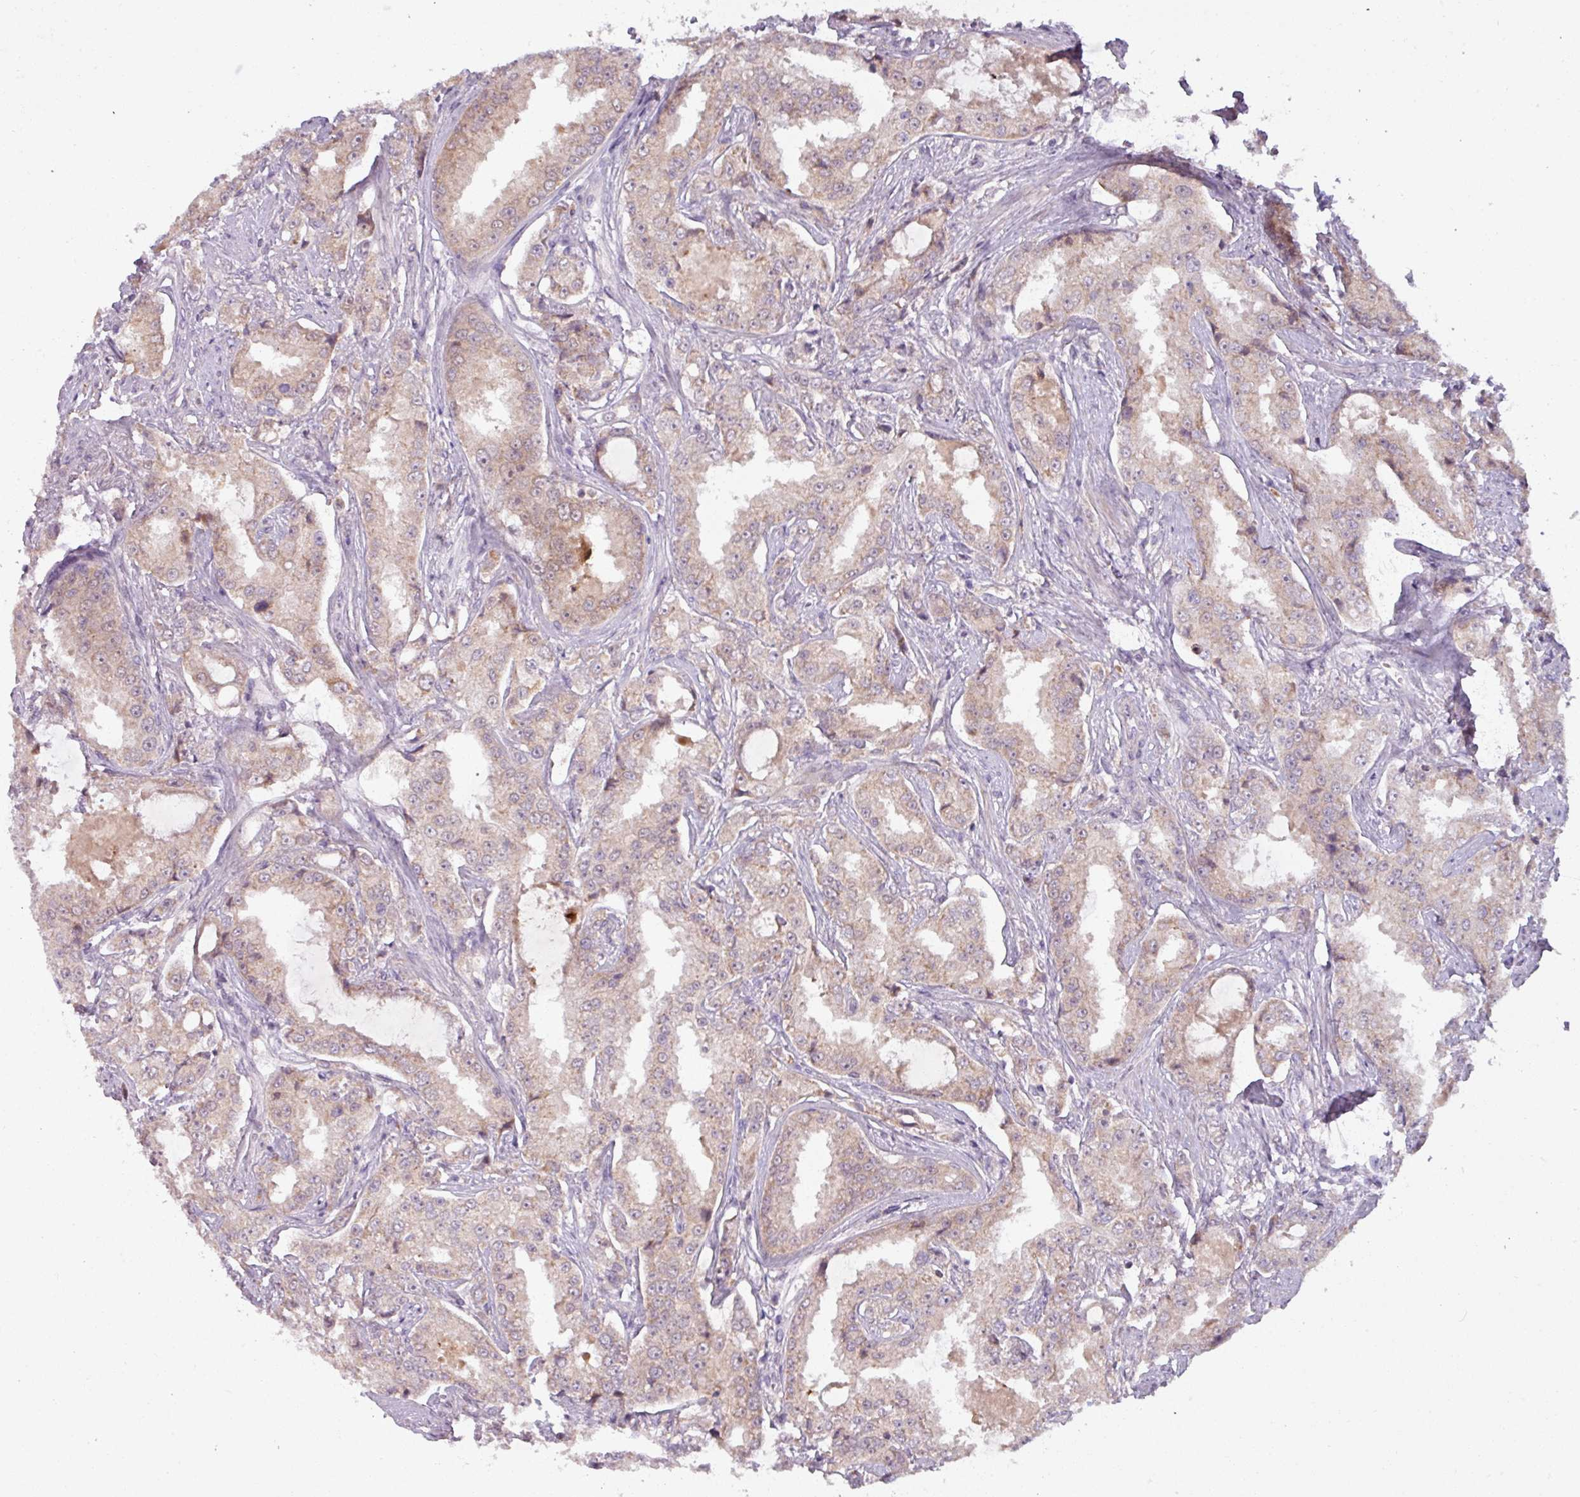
{"staining": {"intensity": "weak", "quantity": "25%-75%", "location": "cytoplasmic/membranous"}, "tissue": "prostate cancer", "cell_type": "Tumor cells", "image_type": "cancer", "snomed": [{"axis": "morphology", "description": "Adenocarcinoma, High grade"}, {"axis": "topography", "description": "Prostate"}], "caption": "Immunohistochemical staining of human prostate adenocarcinoma (high-grade) demonstrates low levels of weak cytoplasmic/membranous positivity in approximately 25%-75% of tumor cells.", "gene": "OGFOD3", "patient": {"sex": "male", "age": 73}}